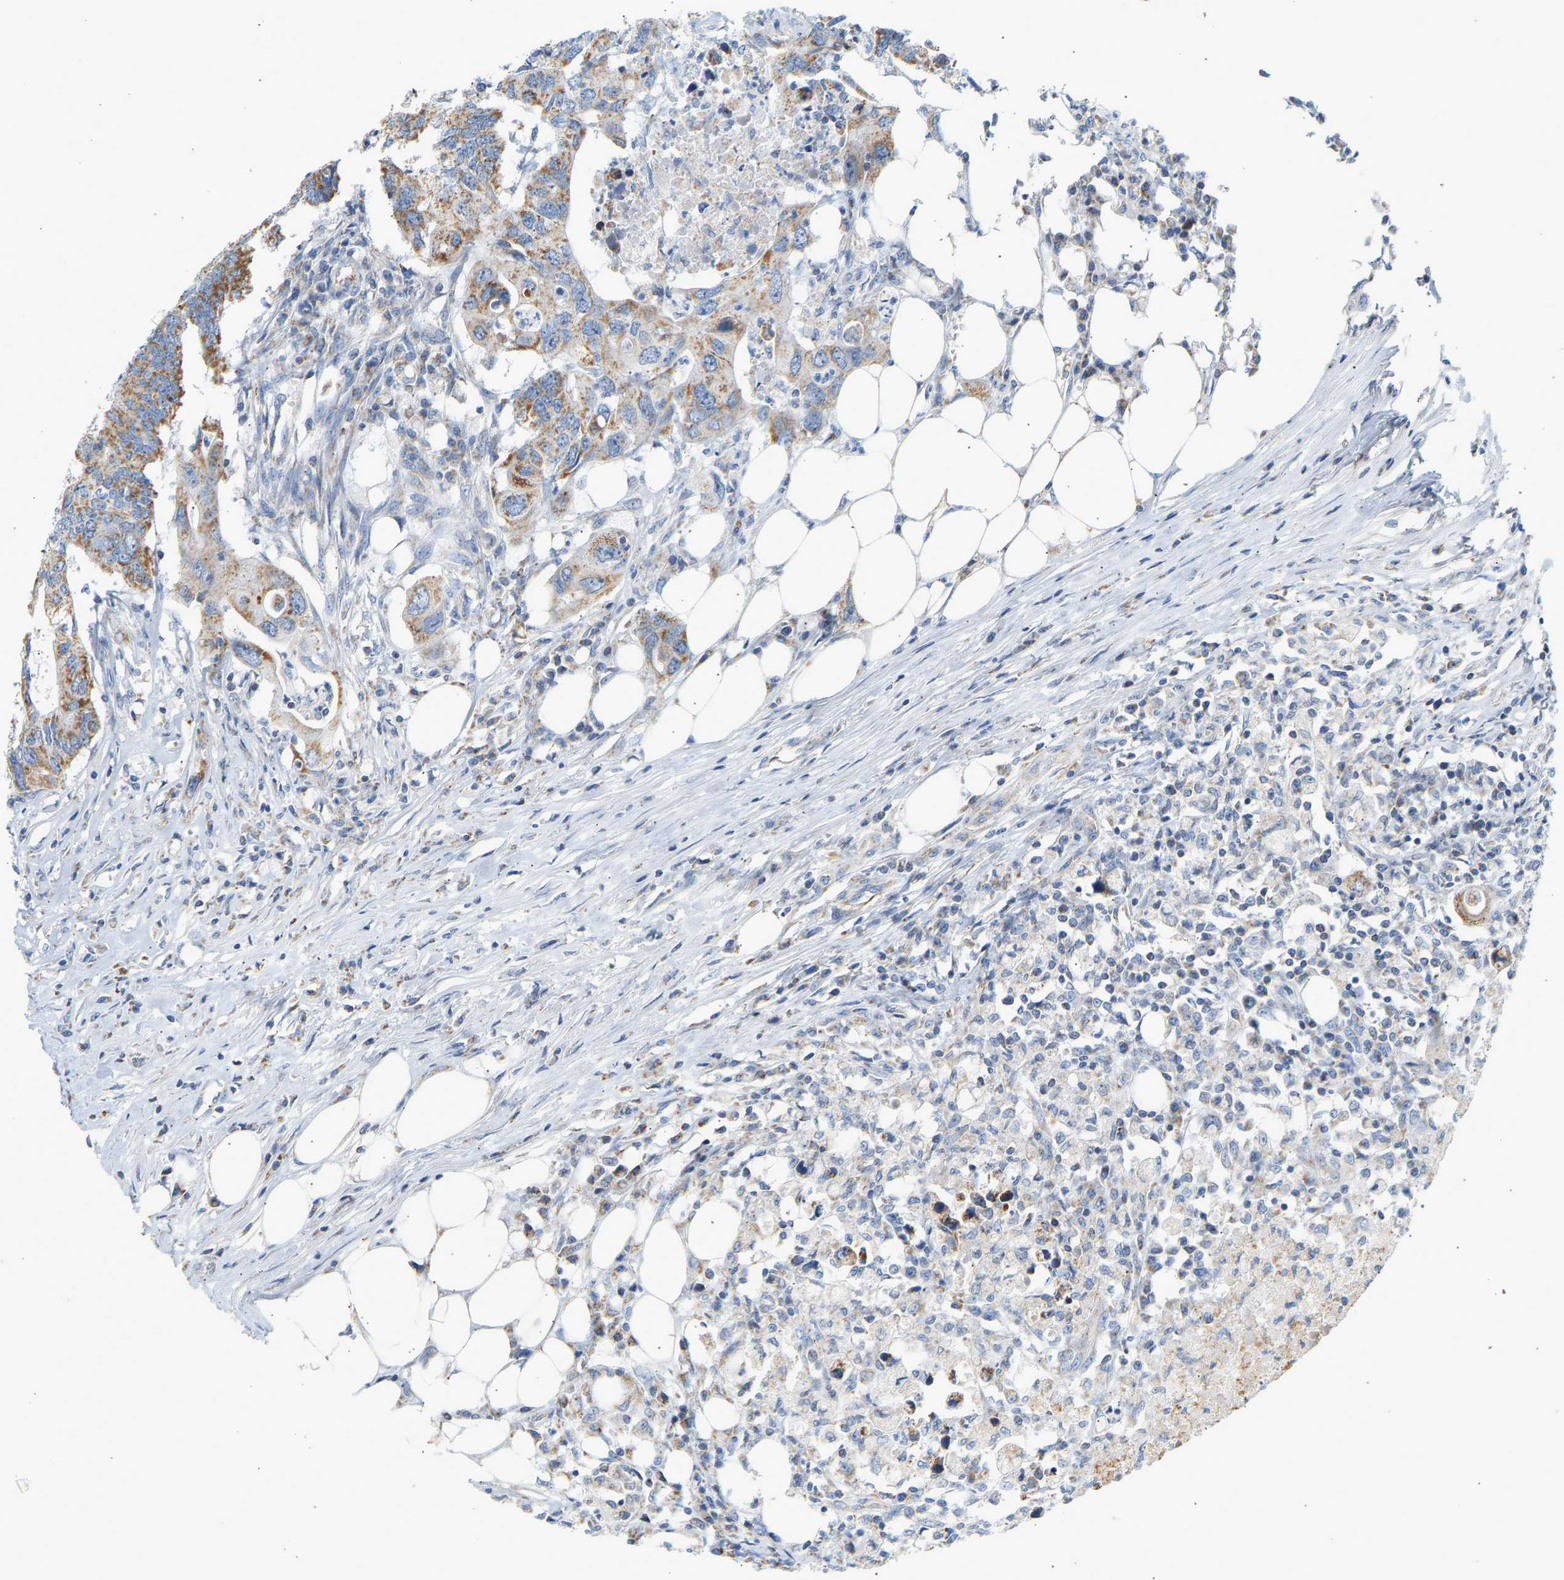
{"staining": {"intensity": "moderate", "quantity": ">75%", "location": "cytoplasmic/membranous"}, "tissue": "colorectal cancer", "cell_type": "Tumor cells", "image_type": "cancer", "snomed": [{"axis": "morphology", "description": "Adenocarcinoma, NOS"}, {"axis": "topography", "description": "Colon"}], "caption": "Tumor cells display moderate cytoplasmic/membranous positivity in about >75% of cells in colorectal adenocarcinoma.", "gene": "GRPEL2", "patient": {"sex": "male", "age": 71}}